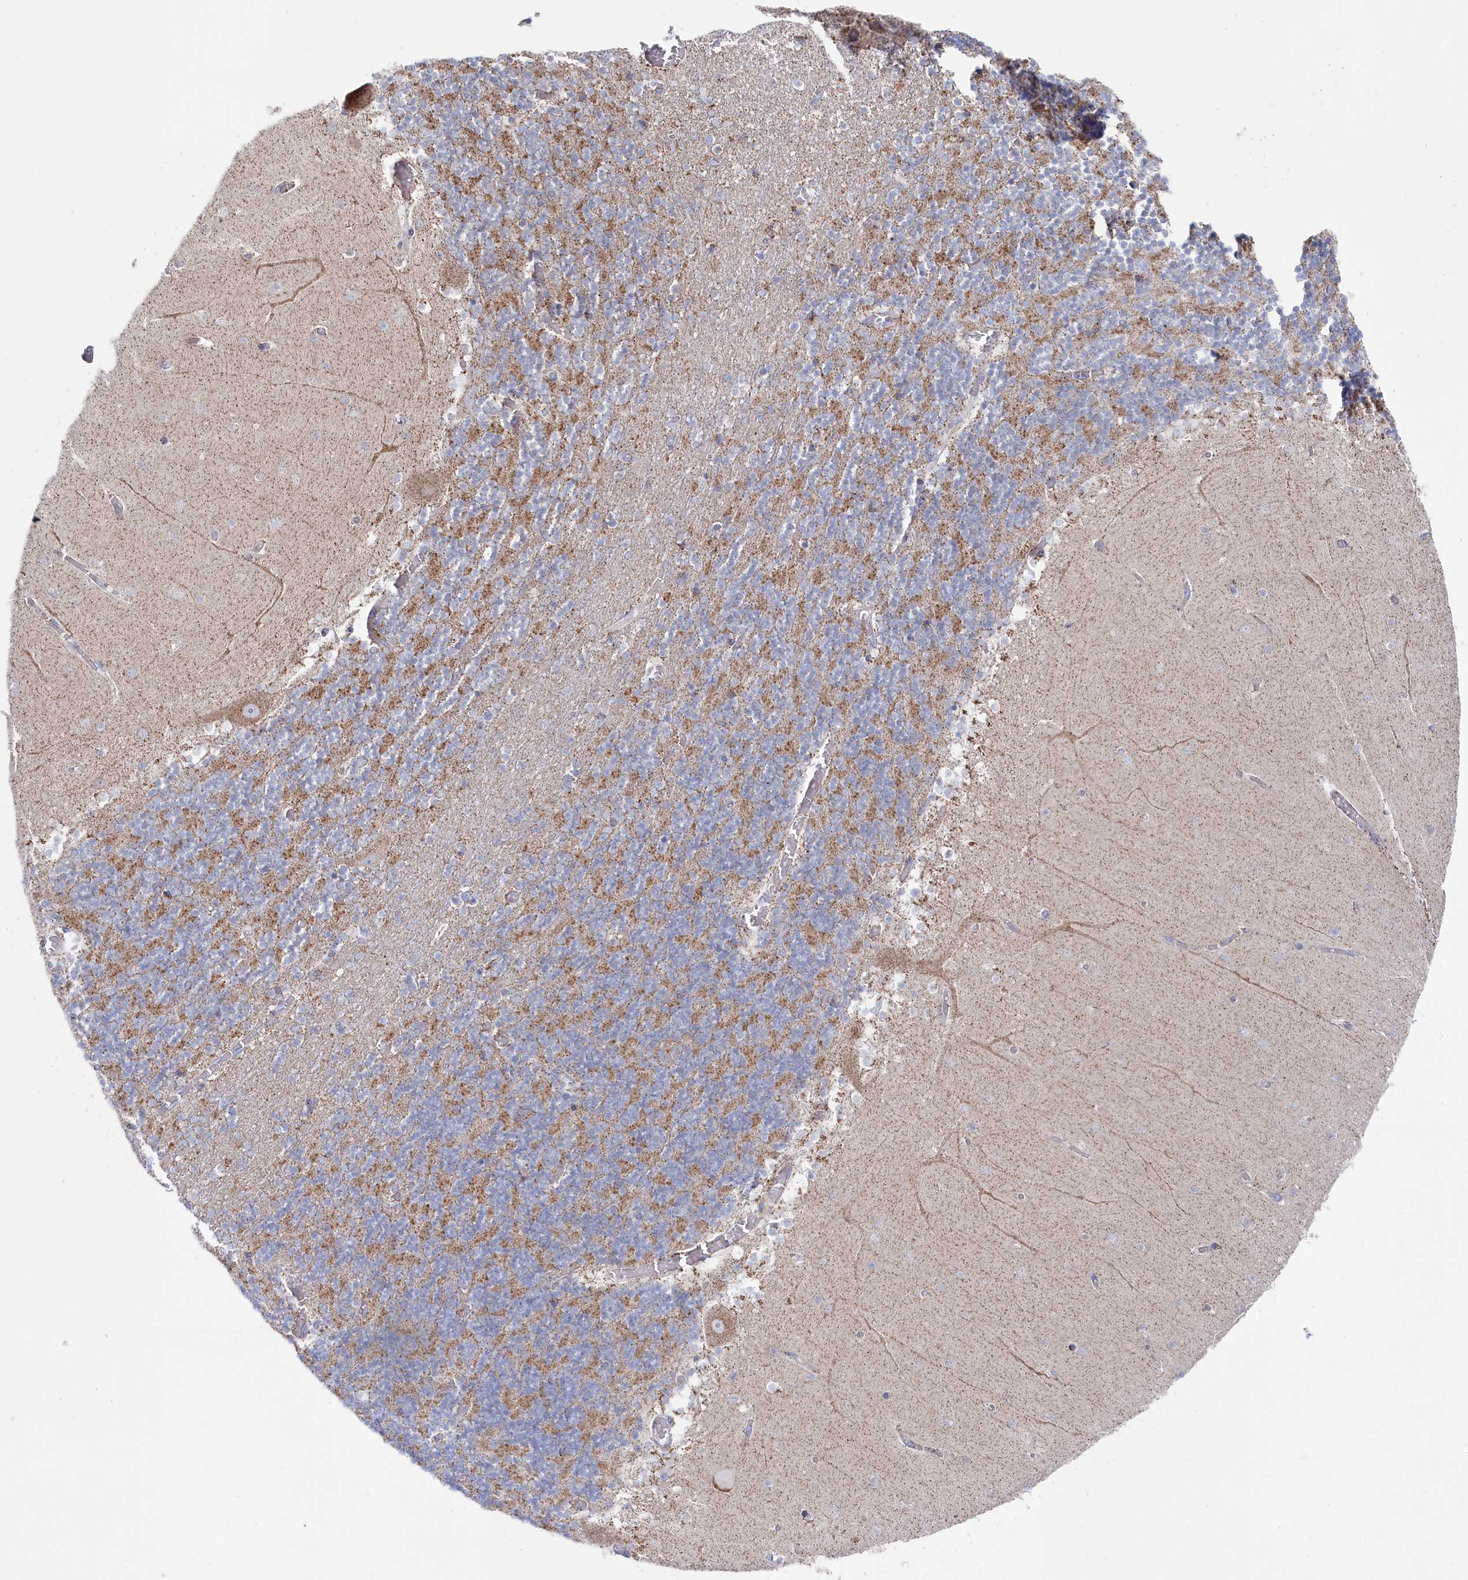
{"staining": {"intensity": "moderate", "quantity": "25%-75%", "location": "cytoplasmic/membranous"}, "tissue": "cerebellum", "cell_type": "Cells in granular layer", "image_type": "normal", "snomed": [{"axis": "morphology", "description": "Normal tissue, NOS"}, {"axis": "topography", "description": "Cerebellum"}], "caption": "Immunohistochemical staining of benign cerebellum reveals 25%-75% levels of moderate cytoplasmic/membranous protein positivity in approximately 25%-75% of cells in granular layer.", "gene": "GLS2", "patient": {"sex": "female", "age": 28}}